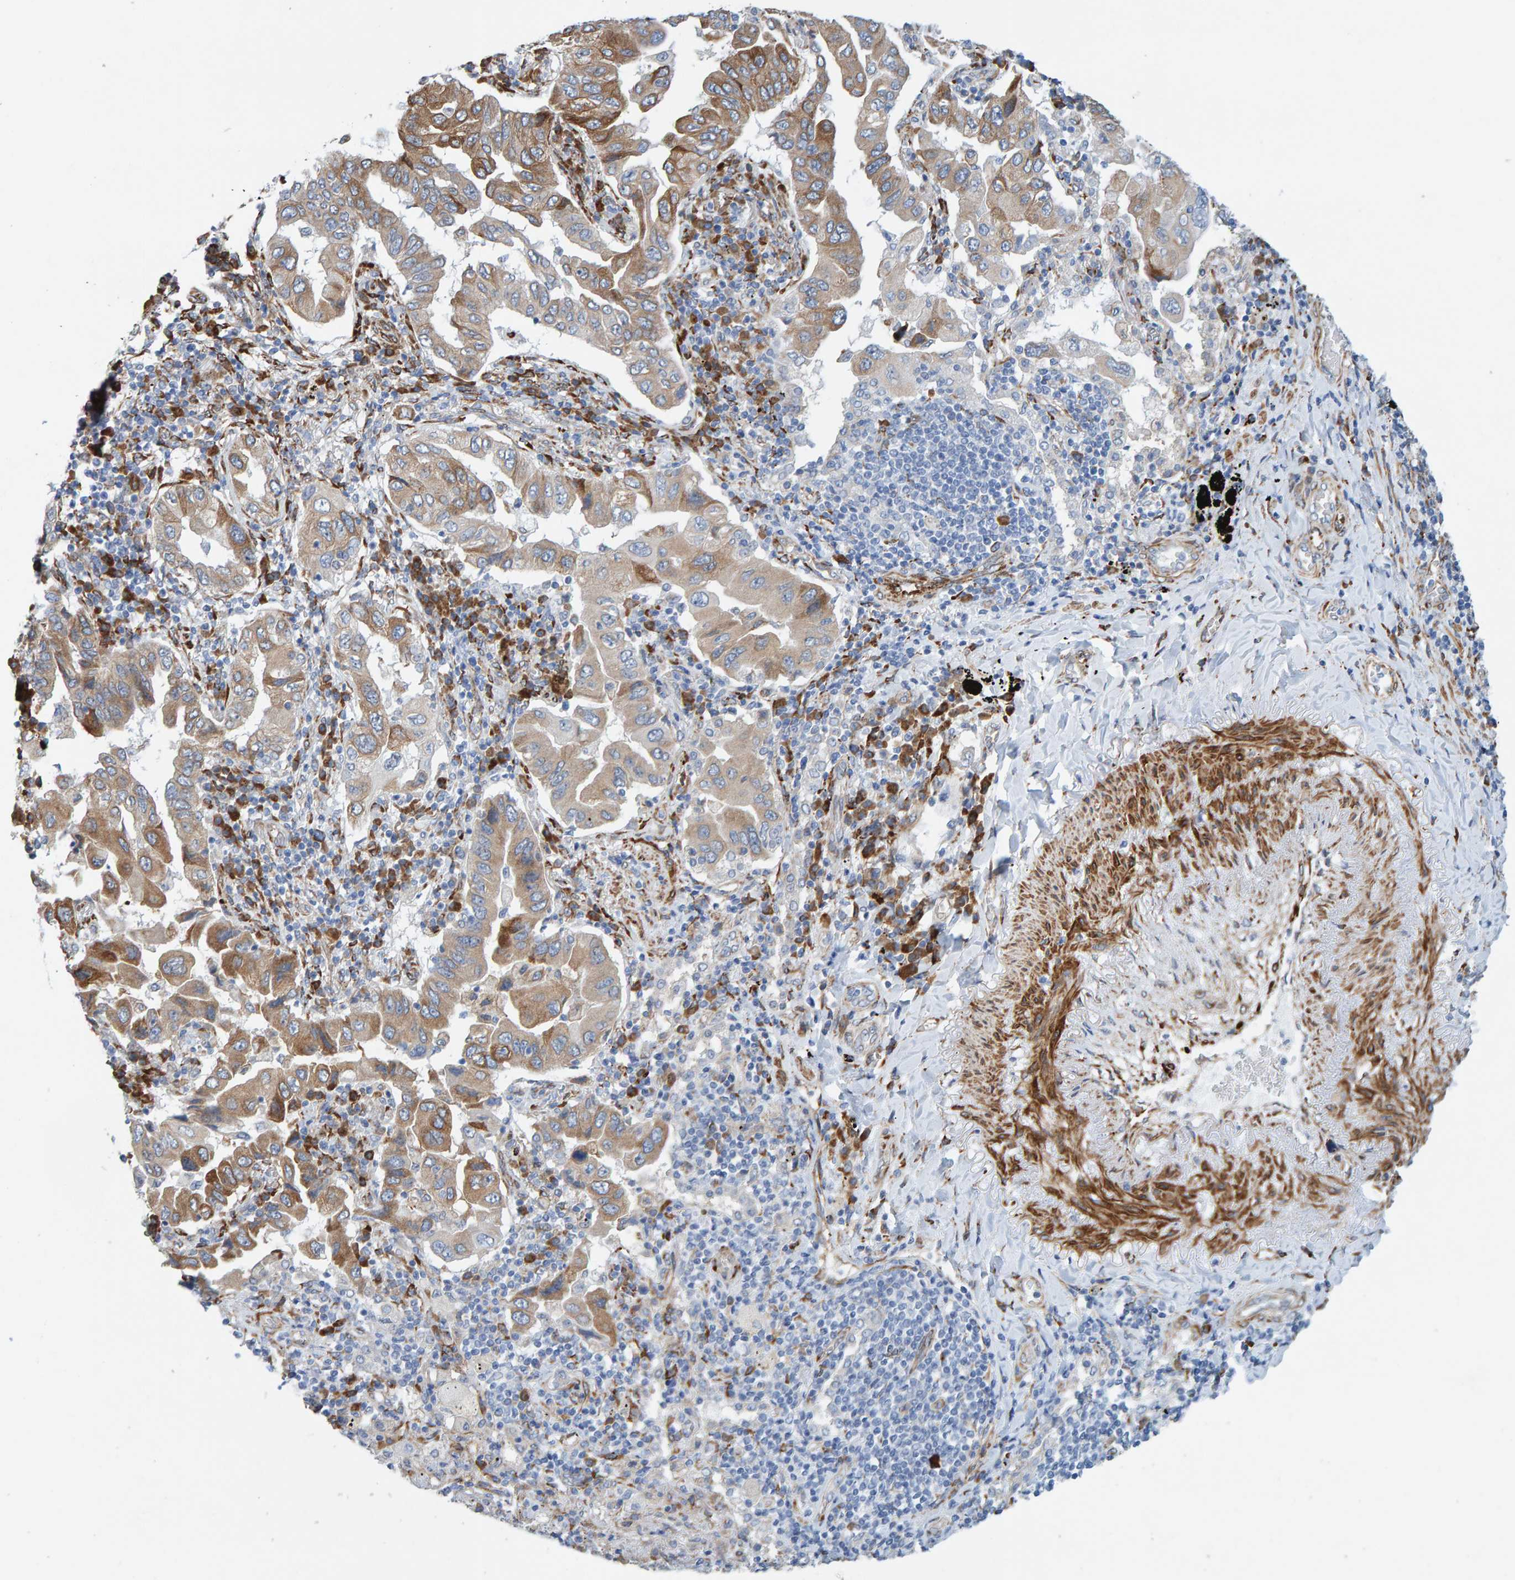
{"staining": {"intensity": "moderate", "quantity": ">75%", "location": "cytoplasmic/membranous"}, "tissue": "lung cancer", "cell_type": "Tumor cells", "image_type": "cancer", "snomed": [{"axis": "morphology", "description": "Adenocarcinoma, NOS"}, {"axis": "topography", "description": "Lung"}], "caption": "Lung adenocarcinoma tissue demonstrates moderate cytoplasmic/membranous expression in approximately >75% of tumor cells, visualized by immunohistochemistry.", "gene": "MMP16", "patient": {"sex": "female", "age": 65}}